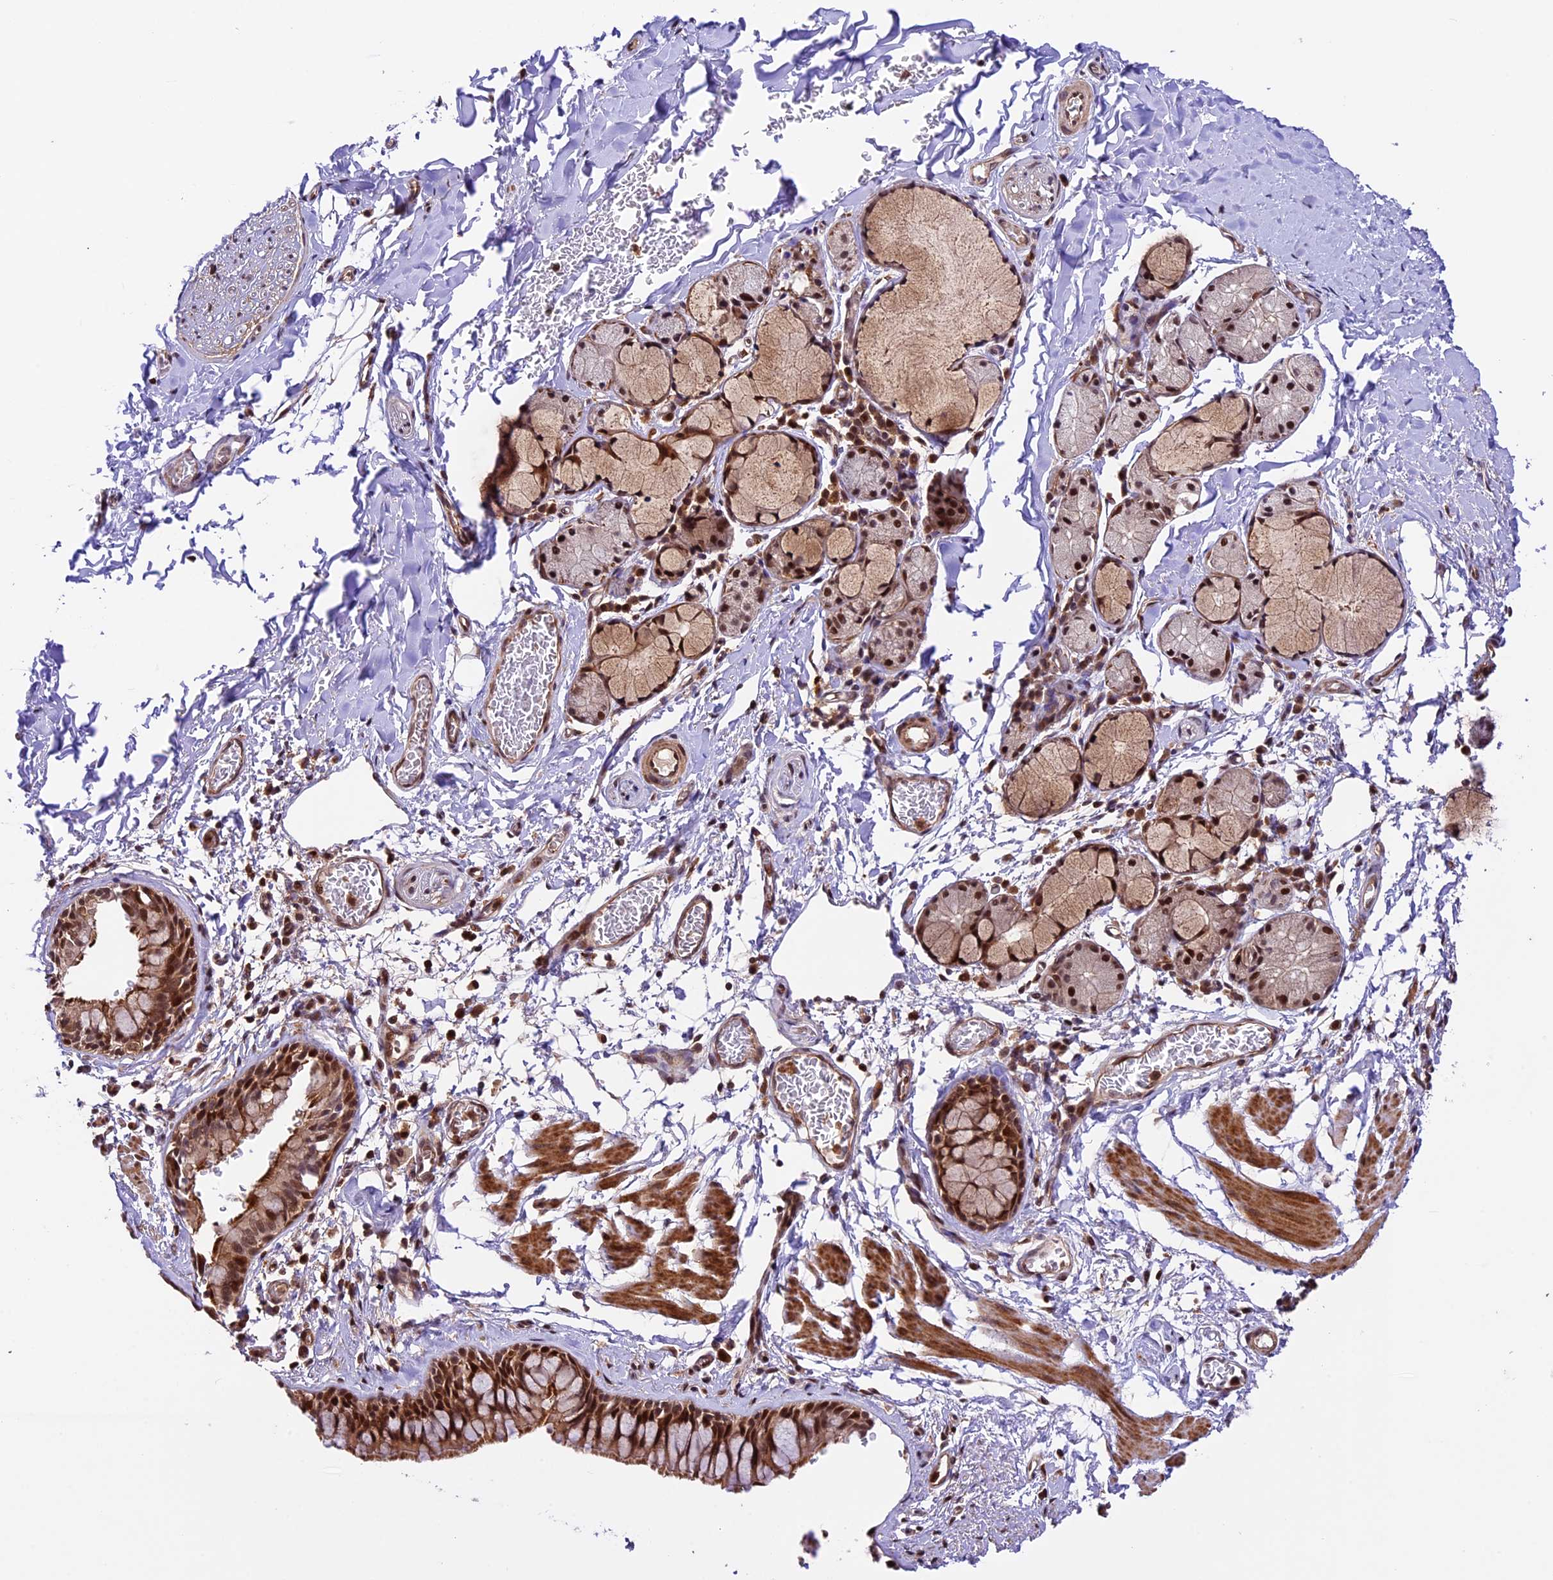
{"staining": {"intensity": "moderate", "quantity": ">75%", "location": "cytoplasmic/membranous,nuclear"}, "tissue": "bronchus", "cell_type": "Respiratory epithelial cells", "image_type": "normal", "snomed": [{"axis": "morphology", "description": "Normal tissue, NOS"}, {"axis": "topography", "description": "Cartilage tissue"}, {"axis": "topography", "description": "Bronchus"}], "caption": "Protein expression analysis of unremarkable bronchus reveals moderate cytoplasmic/membranous,nuclear staining in approximately >75% of respiratory epithelial cells.", "gene": "DHX38", "patient": {"sex": "female", "age": 36}}